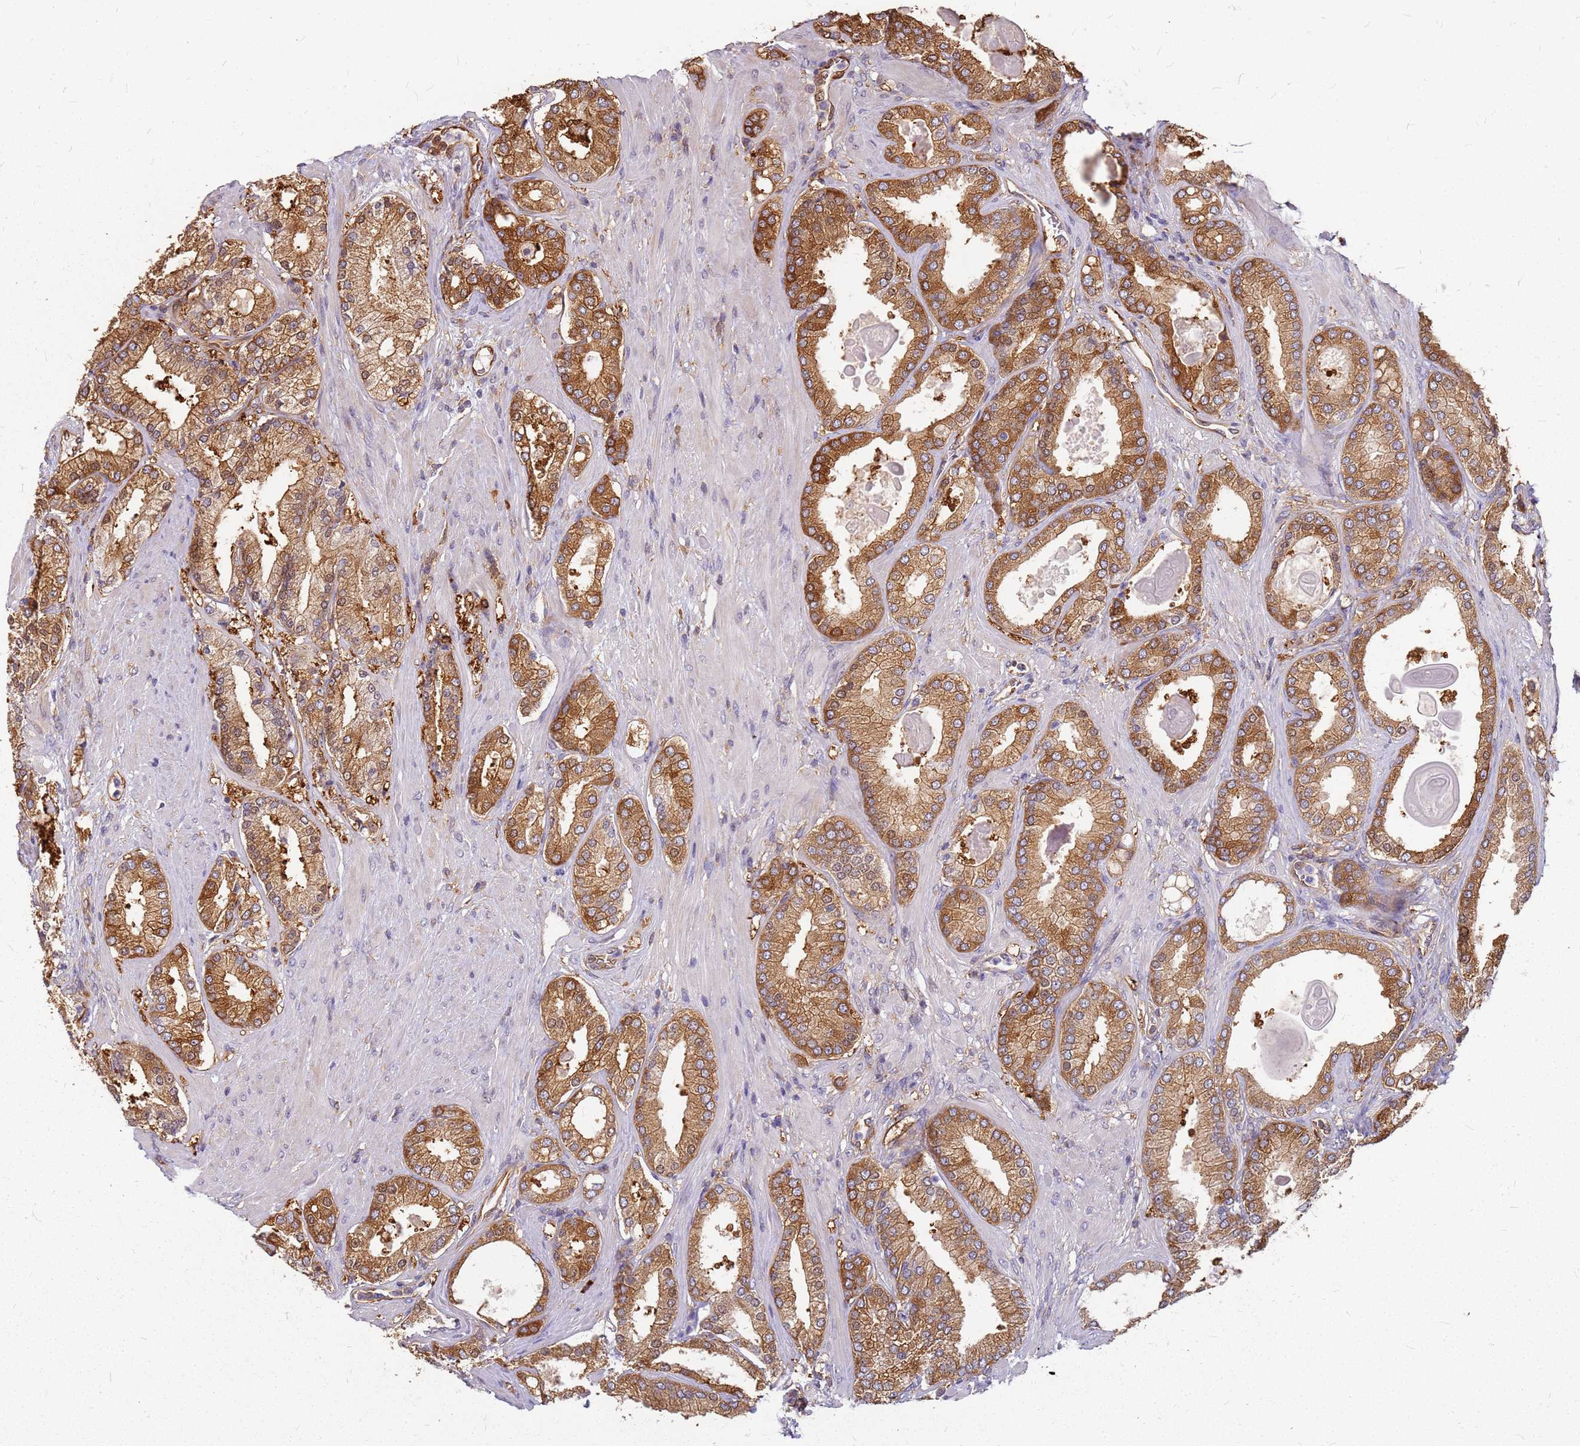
{"staining": {"intensity": "moderate", "quantity": ">75%", "location": "cytoplasmic/membranous"}, "tissue": "prostate cancer", "cell_type": "Tumor cells", "image_type": "cancer", "snomed": [{"axis": "morphology", "description": "Adenocarcinoma, Low grade"}, {"axis": "topography", "description": "Prostate"}], "caption": "A brown stain labels moderate cytoplasmic/membranous expression of a protein in low-grade adenocarcinoma (prostate) tumor cells.", "gene": "HDX", "patient": {"sex": "male", "age": 59}}